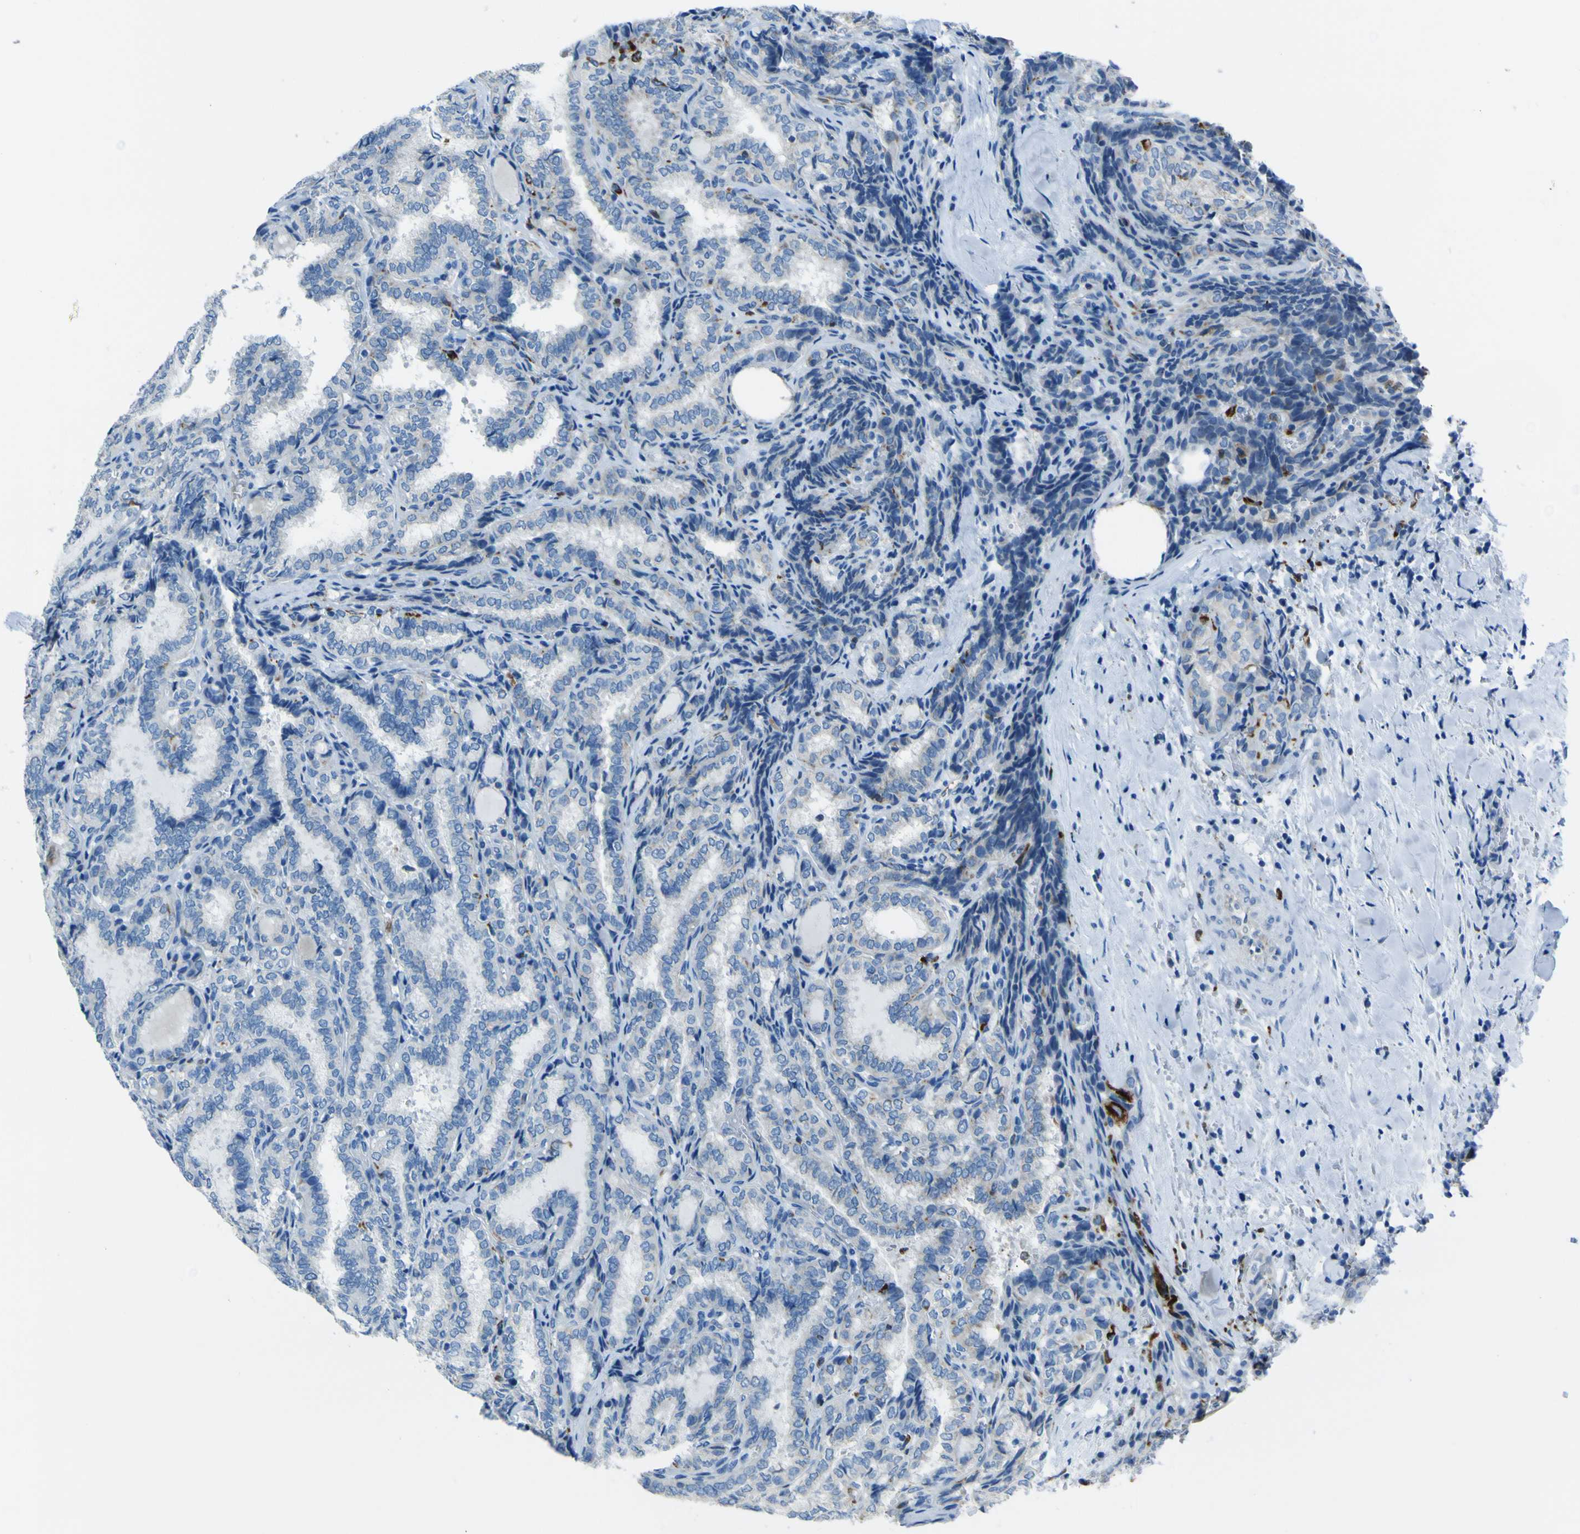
{"staining": {"intensity": "negative", "quantity": "none", "location": "none"}, "tissue": "thyroid cancer", "cell_type": "Tumor cells", "image_type": "cancer", "snomed": [{"axis": "morphology", "description": "Normal tissue, NOS"}, {"axis": "morphology", "description": "Papillary adenocarcinoma, NOS"}, {"axis": "topography", "description": "Thyroid gland"}], "caption": "The micrograph shows no significant positivity in tumor cells of papillary adenocarcinoma (thyroid).", "gene": "ACSL1", "patient": {"sex": "female", "age": 30}}